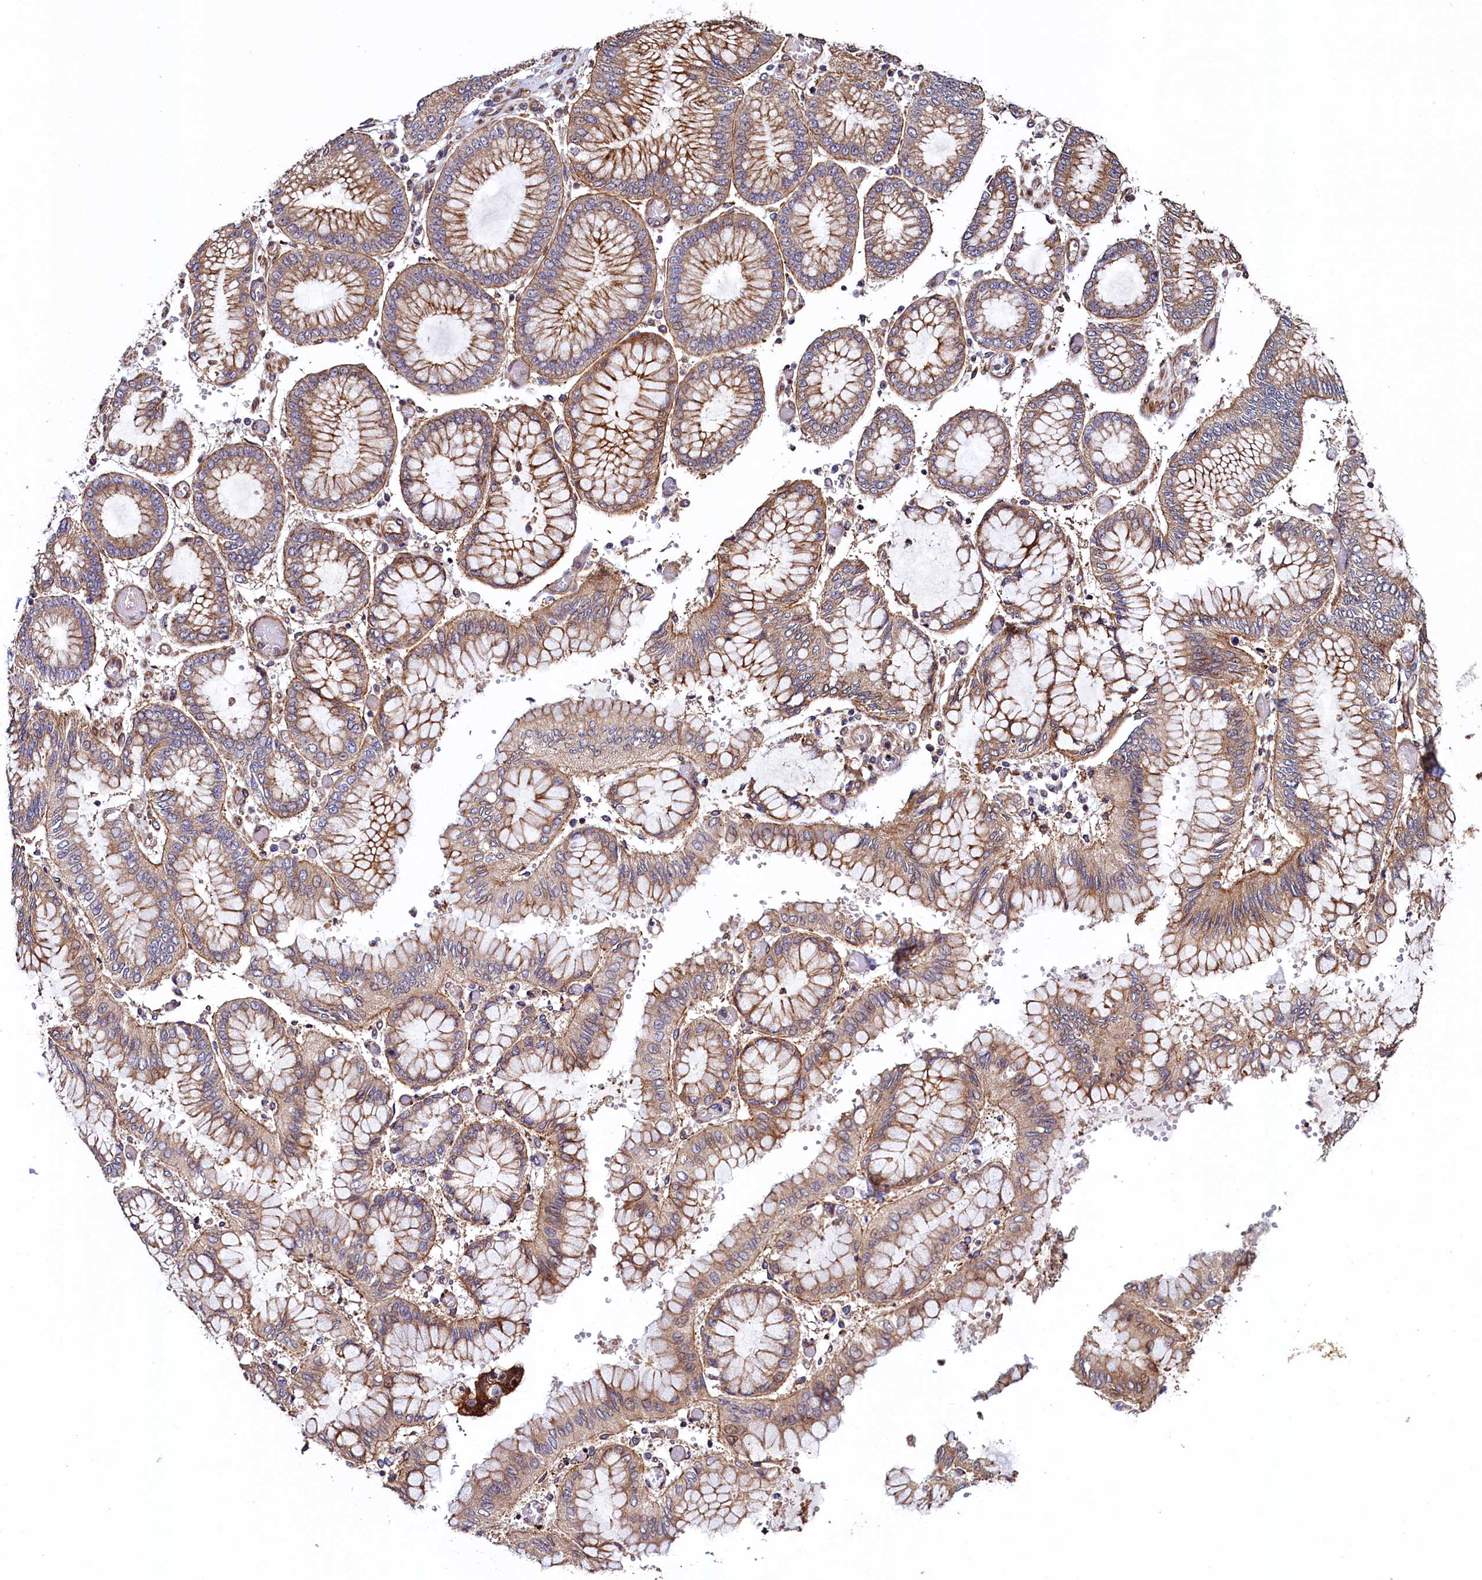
{"staining": {"intensity": "moderate", "quantity": "25%-75%", "location": "cytoplasmic/membranous"}, "tissue": "stomach cancer", "cell_type": "Tumor cells", "image_type": "cancer", "snomed": [{"axis": "morphology", "description": "Adenocarcinoma, NOS"}, {"axis": "topography", "description": "Stomach"}], "caption": "The micrograph shows a brown stain indicating the presence of a protein in the cytoplasmic/membranous of tumor cells in stomach adenocarcinoma. (Brightfield microscopy of DAB IHC at high magnification).", "gene": "ATXN2L", "patient": {"sex": "male", "age": 76}}